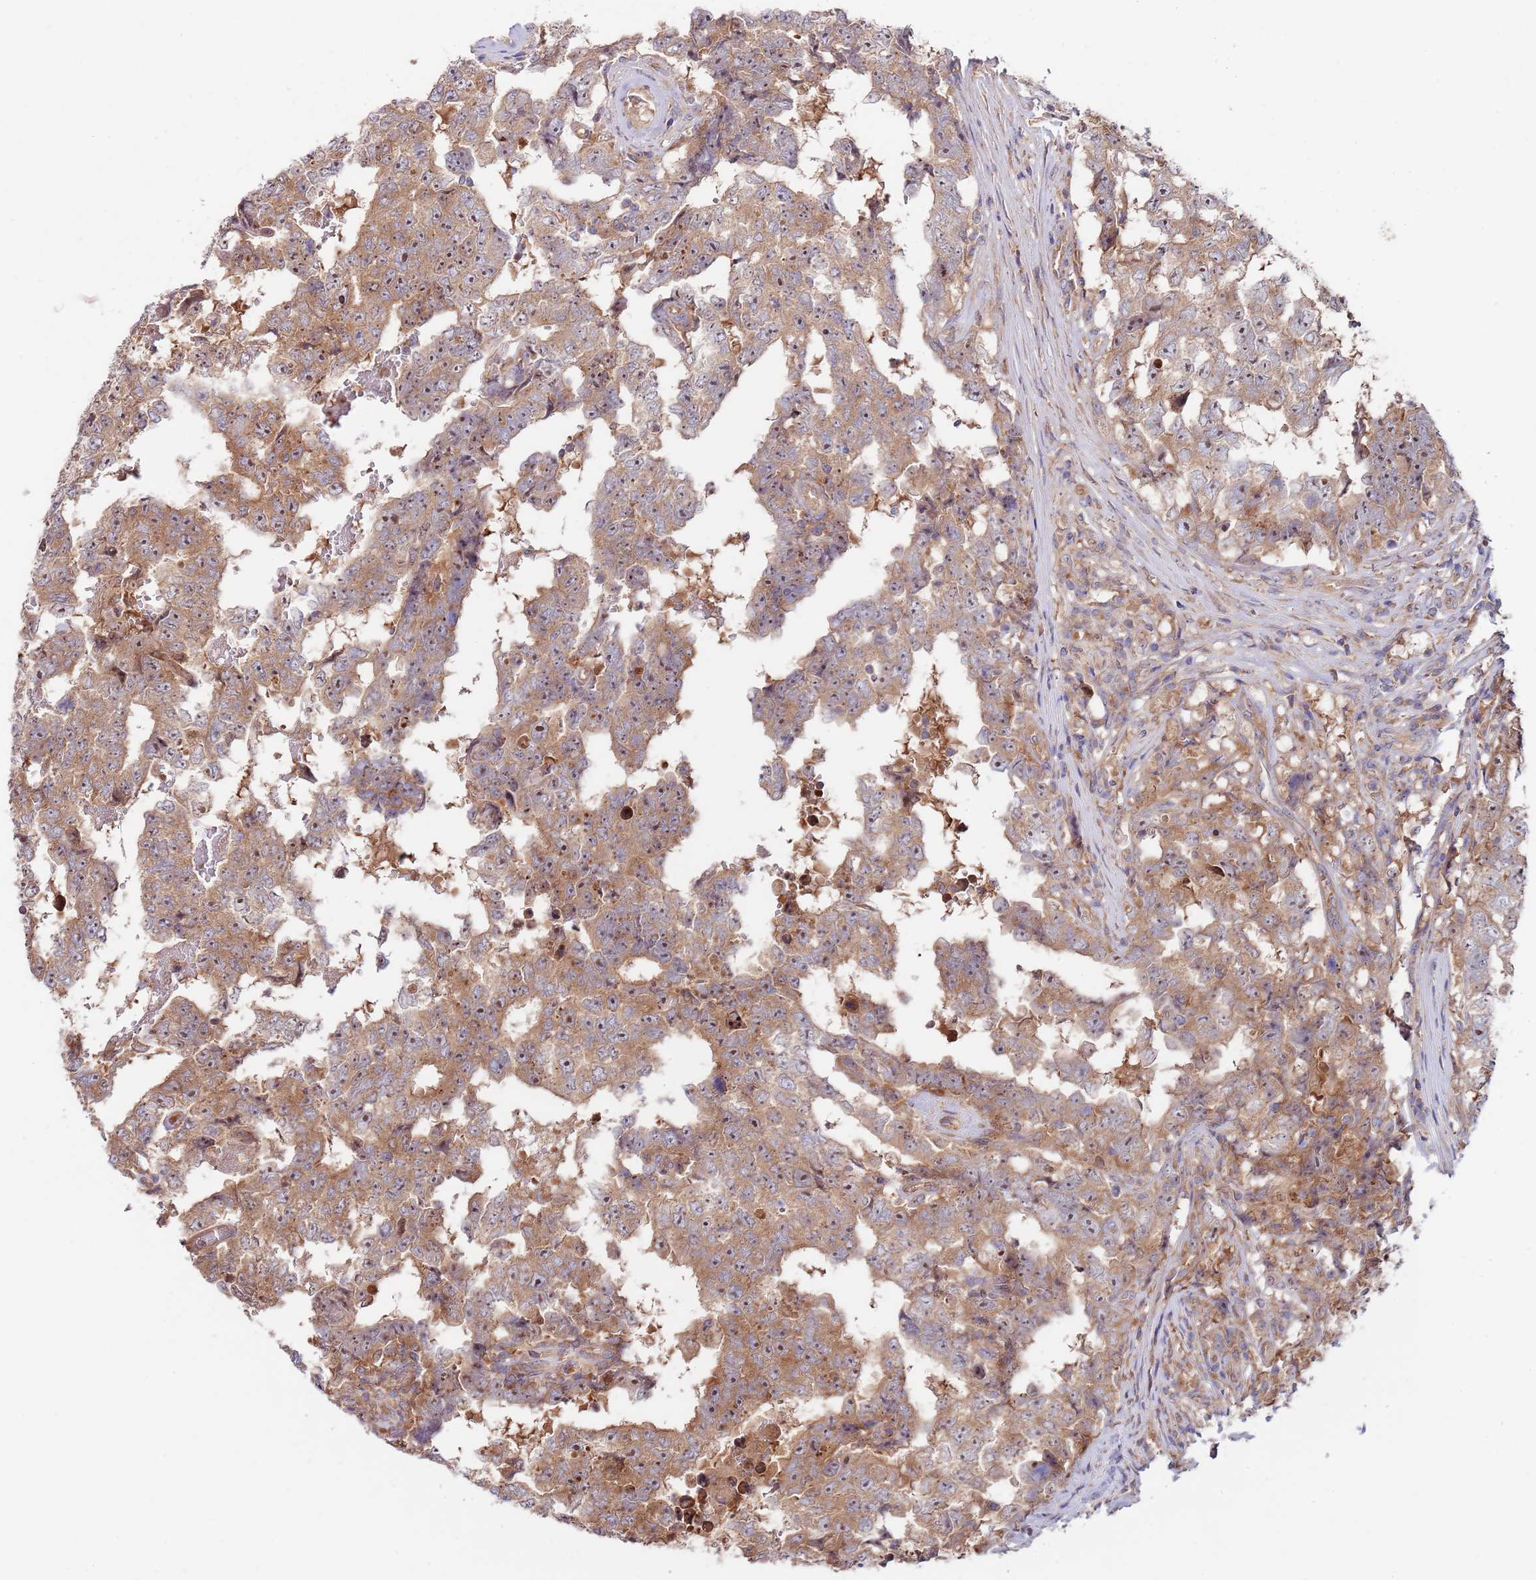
{"staining": {"intensity": "moderate", "quantity": ">75%", "location": "cytoplasmic/membranous,nuclear"}, "tissue": "testis cancer", "cell_type": "Tumor cells", "image_type": "cancer", "snomed": [{"axis": "morphology", "description": "Carcinoma, Embryonal, NOS"}, {"axis": "topography", "description": "Testis"}], "caption": "The immunohistochemical stain highlights moderate cytoplasmic/membranous and nuclear staining in tumor cells of embryonal carcinoma (testis) tissue.", "gene": "EIF3F", "patient": {"sex": "male", "age": 25}}